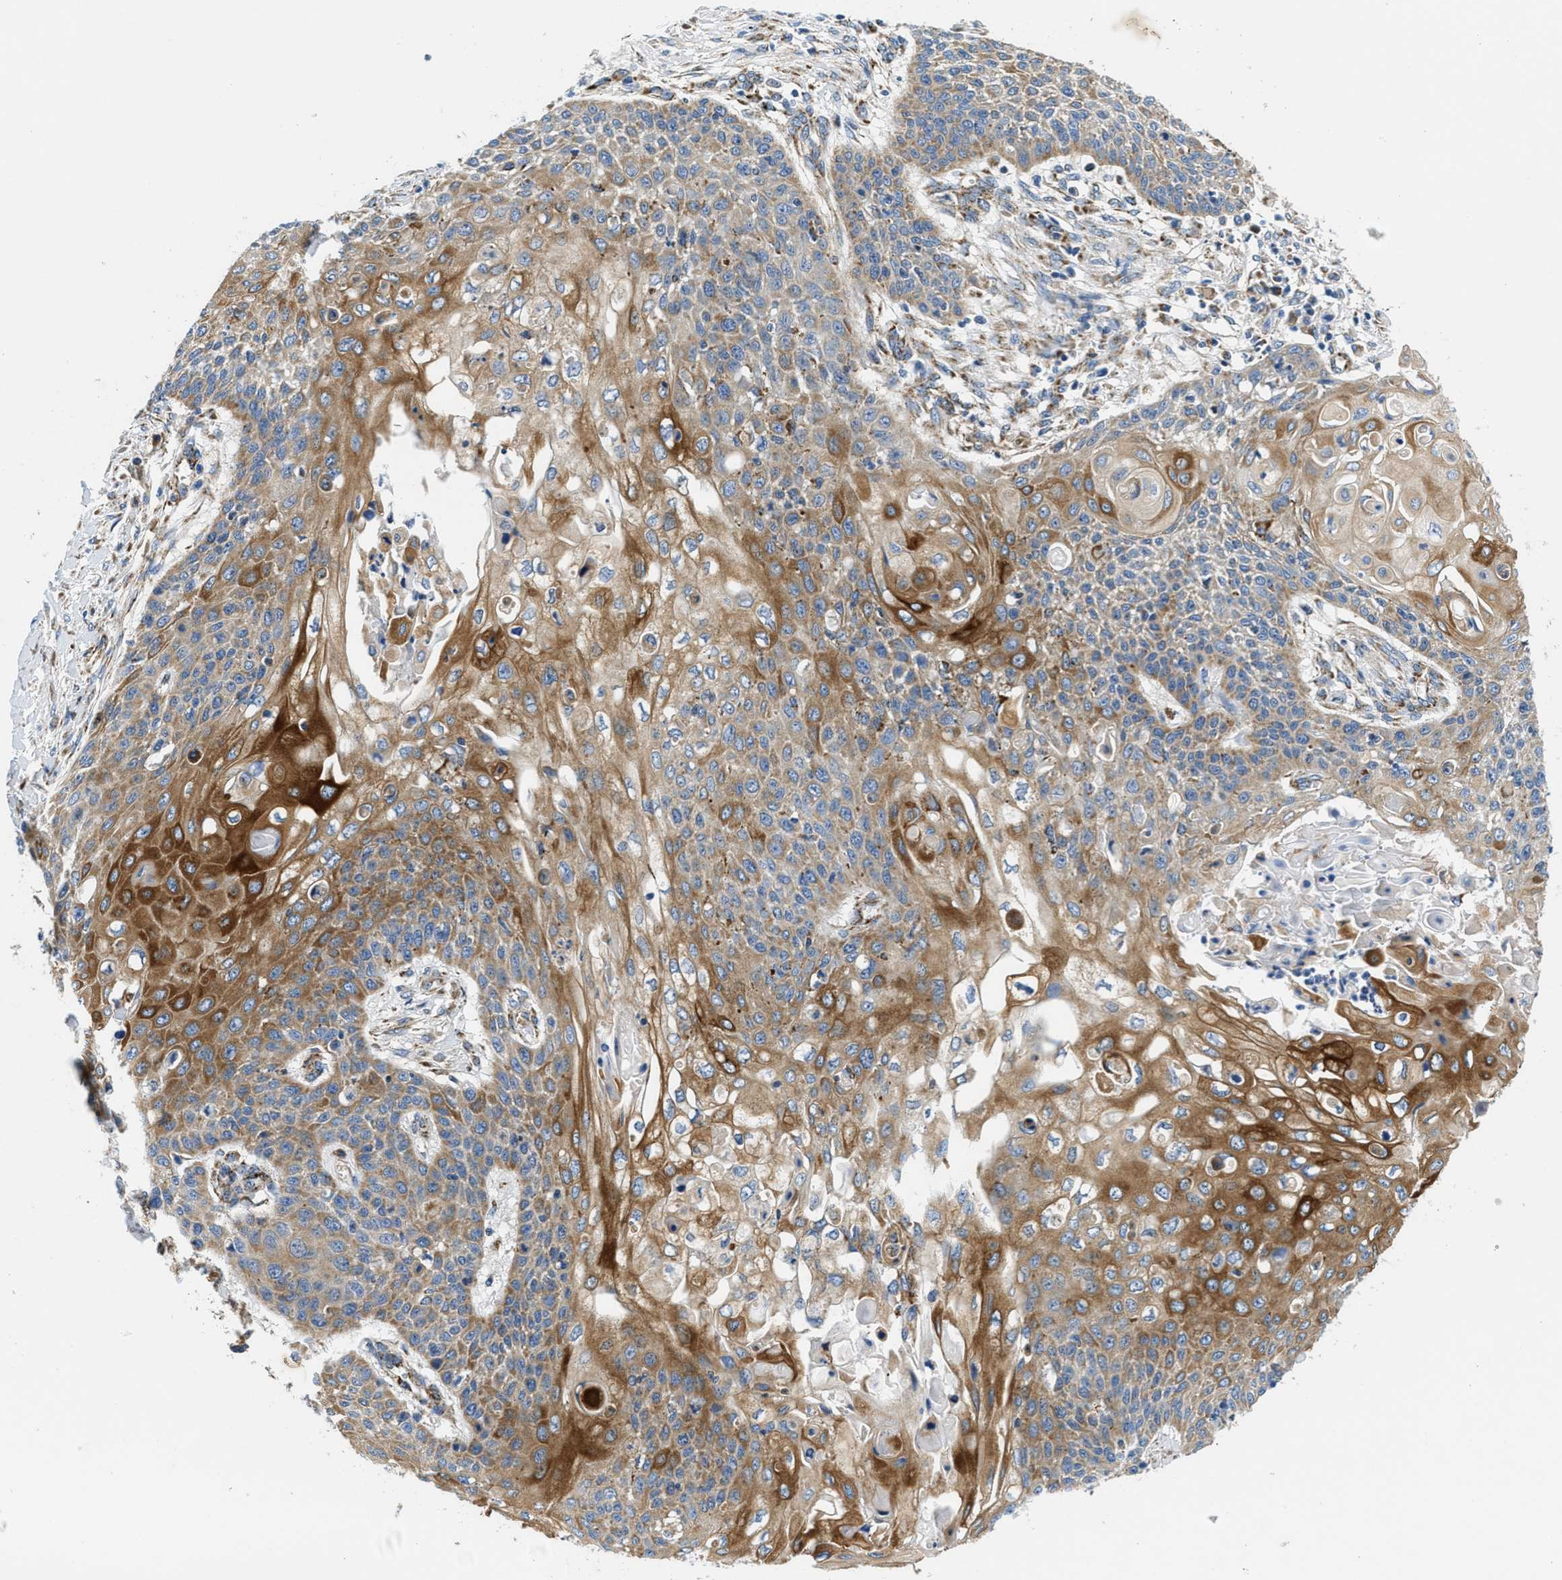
{"staining": {"intensity": "moderate", "quantity": ">75%", "location": "cytoplasmic/membranous"}, "tissue": "cervical cancer", "cell_type": "Tumor cells", "image_type": "cancer", "snomed": [{"axis": "morphology", "description": "Squamous cell carcinoma, NOS"}, {"axis": "topography", "description": "Cervix"}], "caption": "This photomicrograph reveals IHC staining of cervical squamous cell carcinoma, with medium moderate cytoplasmic/membranous expression in approximately >75% of tumor cells.", "gene": "SAMD4B", "patient": {"sex": "female", "age": 39}}